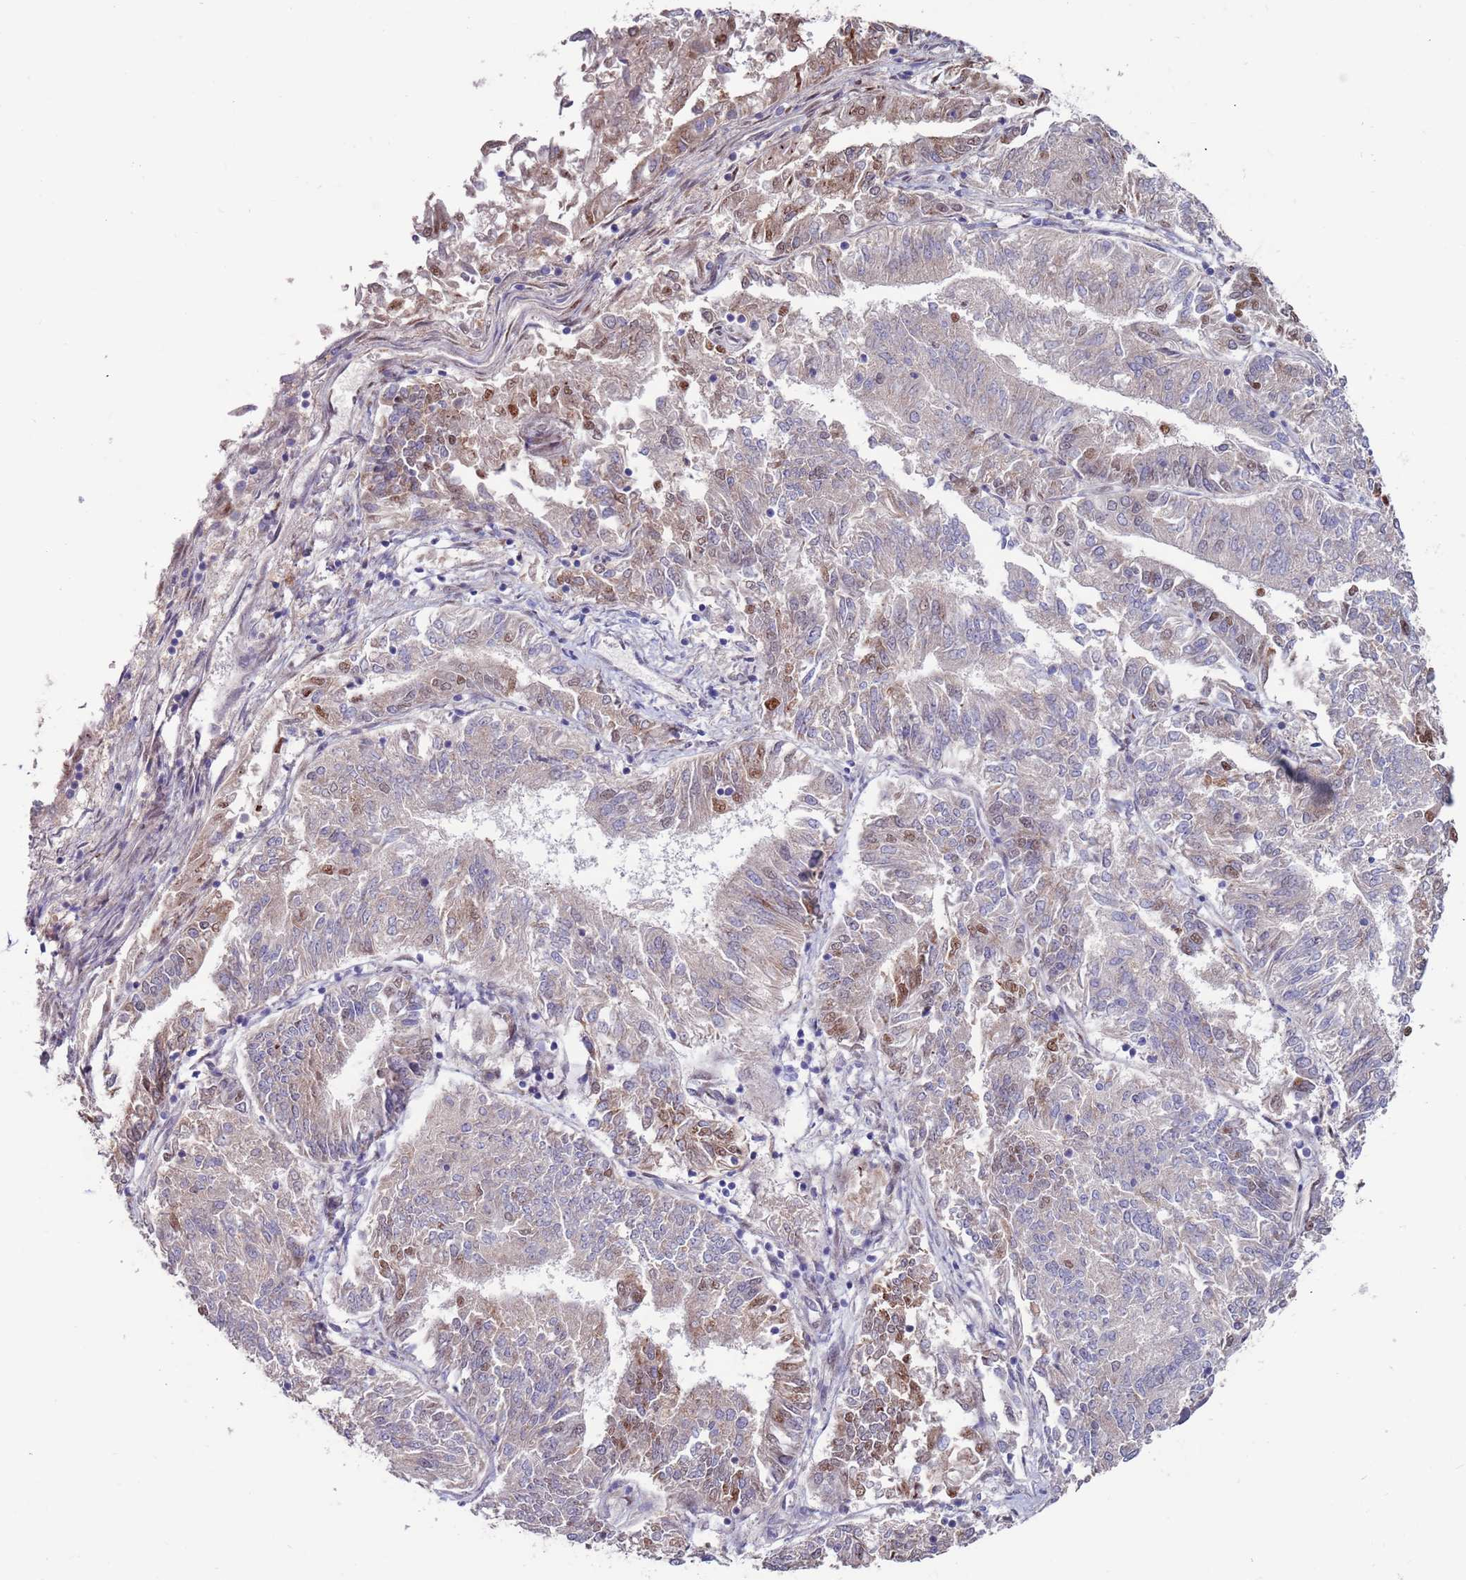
{"staining": {"intensity": "moderate", "quantity": "<25%", "location": "cytoplasmic/membranous,nuclear"}, "tissue": "endometrial cancer", "cell_type": "Tumor cells", "image_type": "cancer", "snomed": [{"axis": "morphology", "description": "Adenocarcinoma, NOS"}, {"axis": "topography", "description": "Endometrium"}], "caption": "Human endometrial cancer stained for a protein (brown) shows moderate cytoplasmic/membranous and nuclear positive staining in about <25% of tumor cells.", "gene": "FBXO27", "patient": {"sex": "female", "age": 58}}